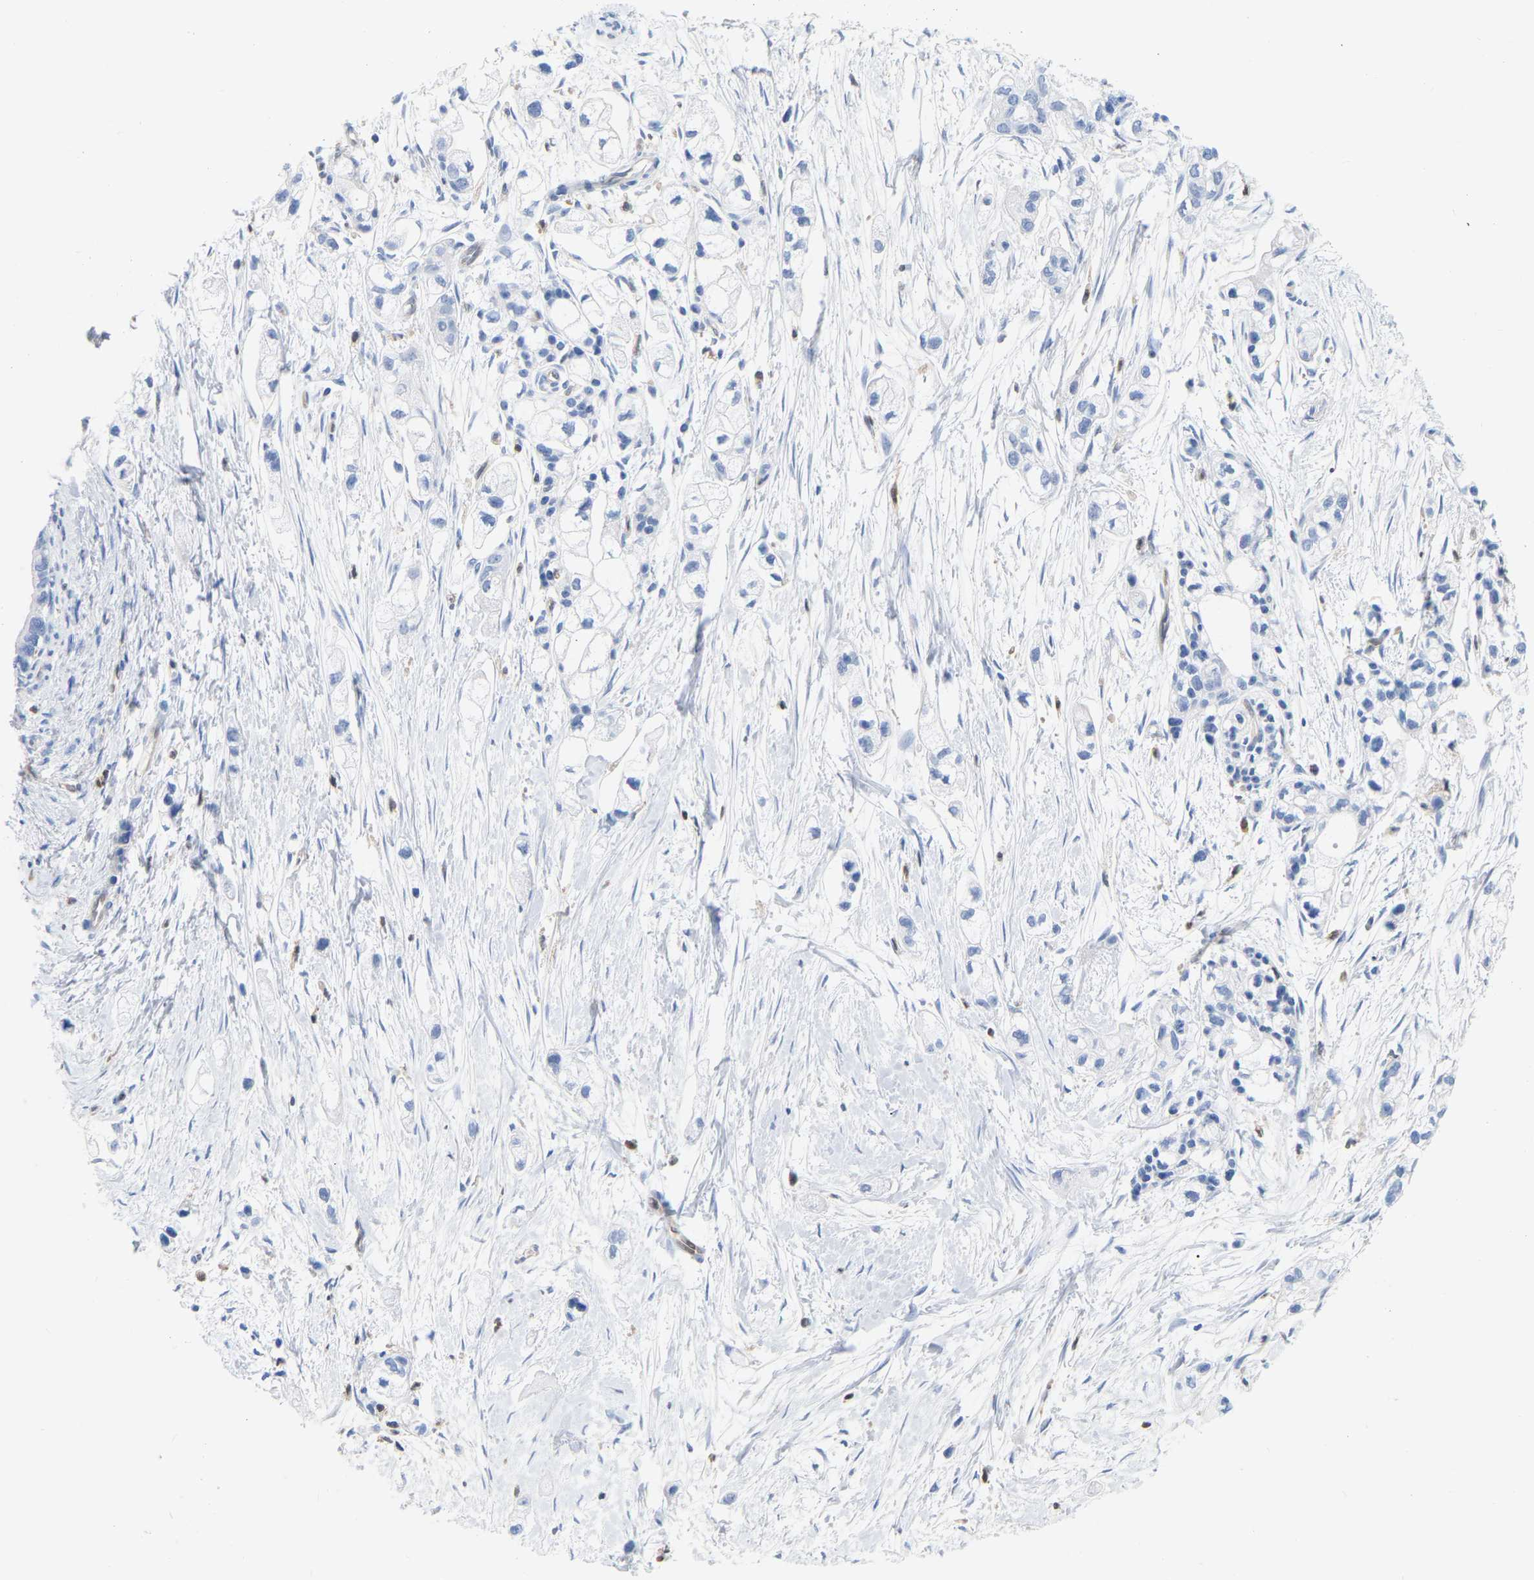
{"staining": {"intensity": "negative", "quantity": "none", "location": "none"}, "tissue": "pancreatic cancer", "cell_type": "Tumor cells", "image_type": "cancer", "snomed": [{"axis": "morphology", "description": "Adenocarcinoma, NOS"}, {"axis": "topography", "description": "Pancreas"}], "caption": "Human pancreatic cancer stained for a protein using immunohistochemistry exhibits no expression in tumor cells.", "gene": "GIMAP4", "patient": {"sex": "male", "age": 74}}